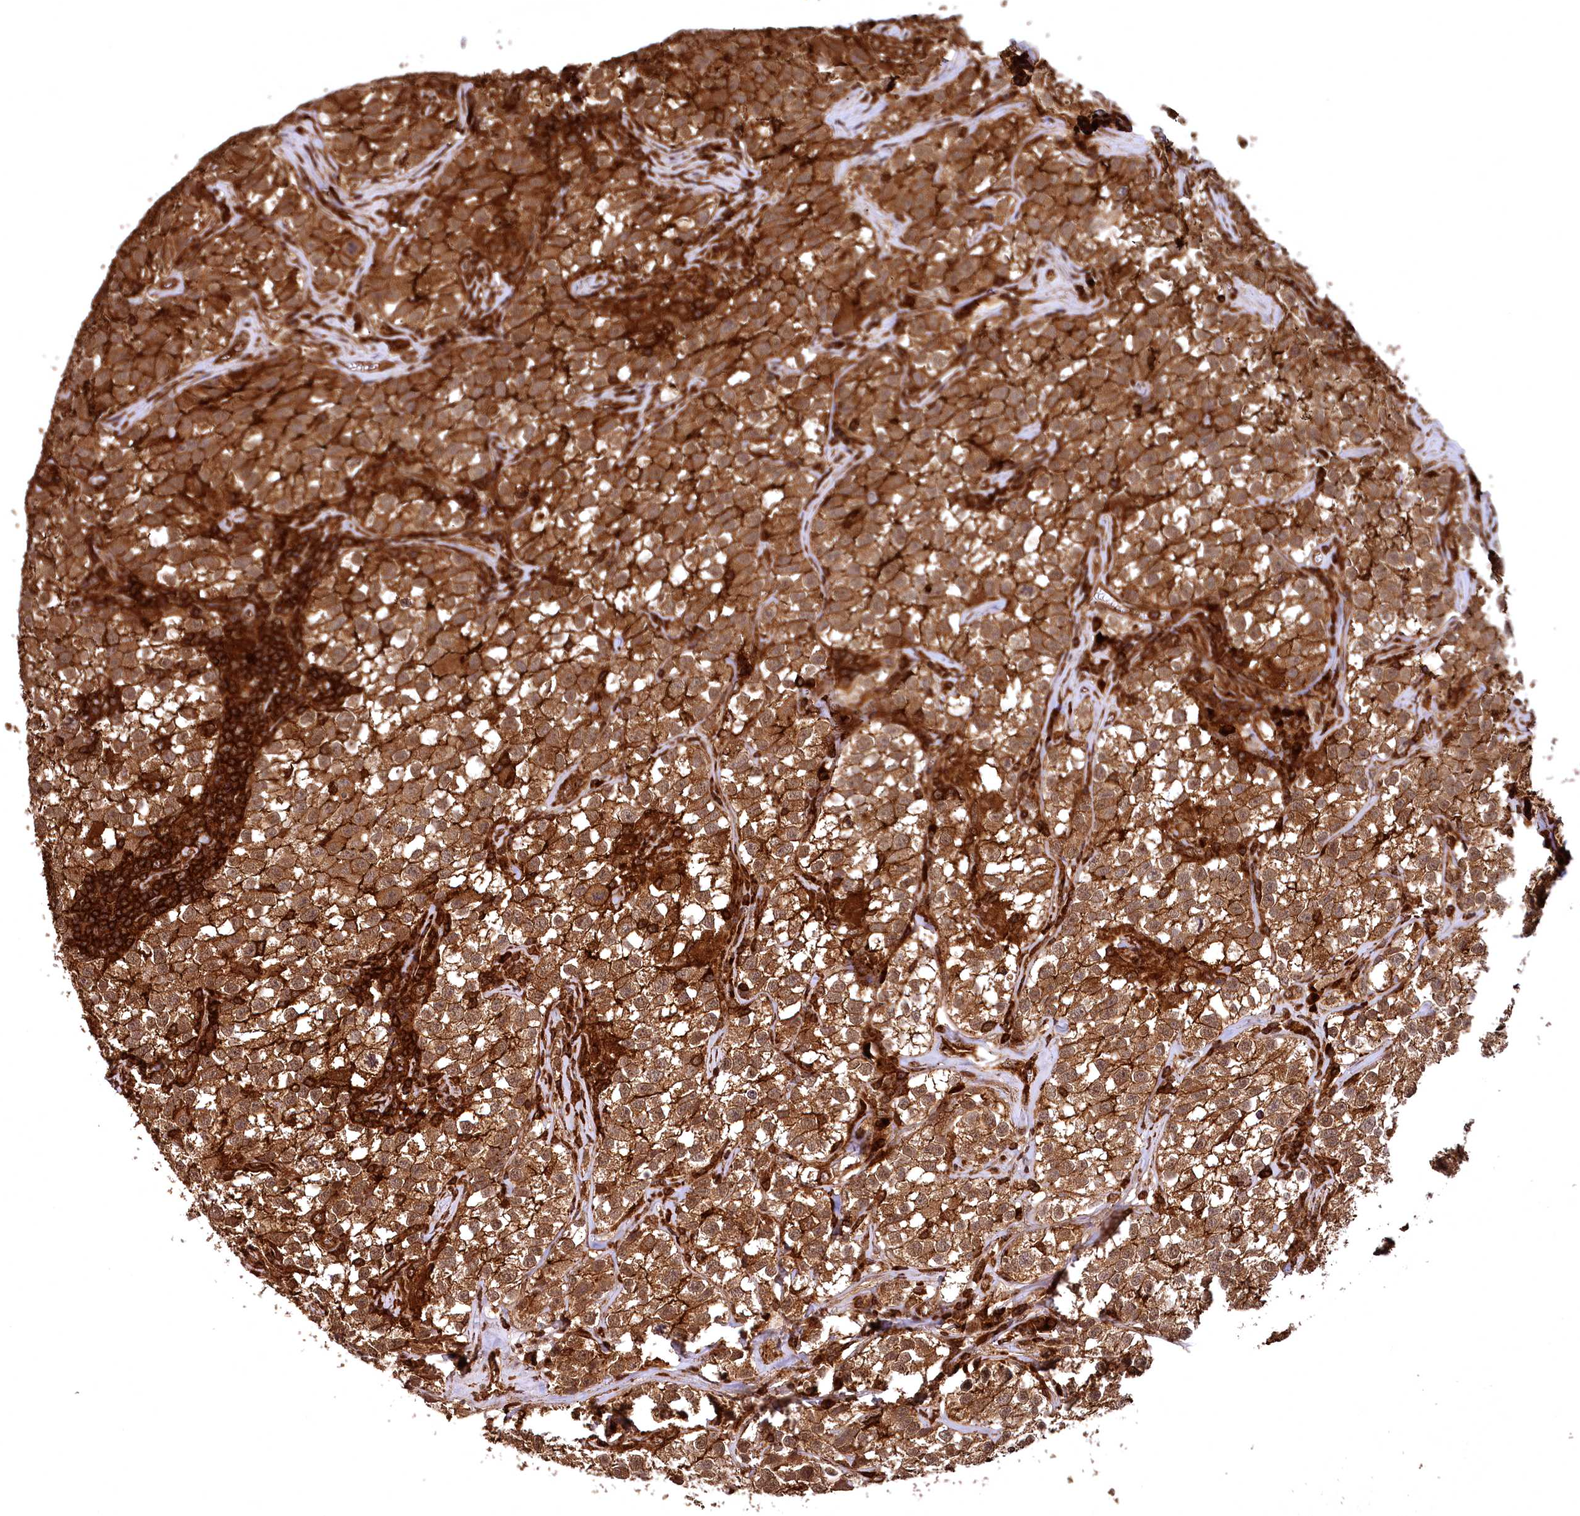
{"staining": {"intensity": "strong", "quantity": ">75%", "location": "cytoplasmic/membranous"}, "tissue": "testis cancer", "cell_type": "Tumor cells", "image_type": "cancer", "snomed": [{"axis": "morphology", "description": "Seminoma, NOS"}, {"axis": "morphology", "description": "Carcinoma, Embryonal, NOS"}, {"axis": "topography", "description": "Testis"}], "caption": "A high-resolution micrograph shows immunohistochemistry staining of testis cancer (embryonal carcinoma), which displays strong cytoplasmic/membranous expression in about >75% of tumor cells. (Stains: DAB in brown, nuclei in blue, Microscopy: brightfield microscopy at high magnification).", "gene": "STUB1", "patient": {"sex": "male", "age": 43}}